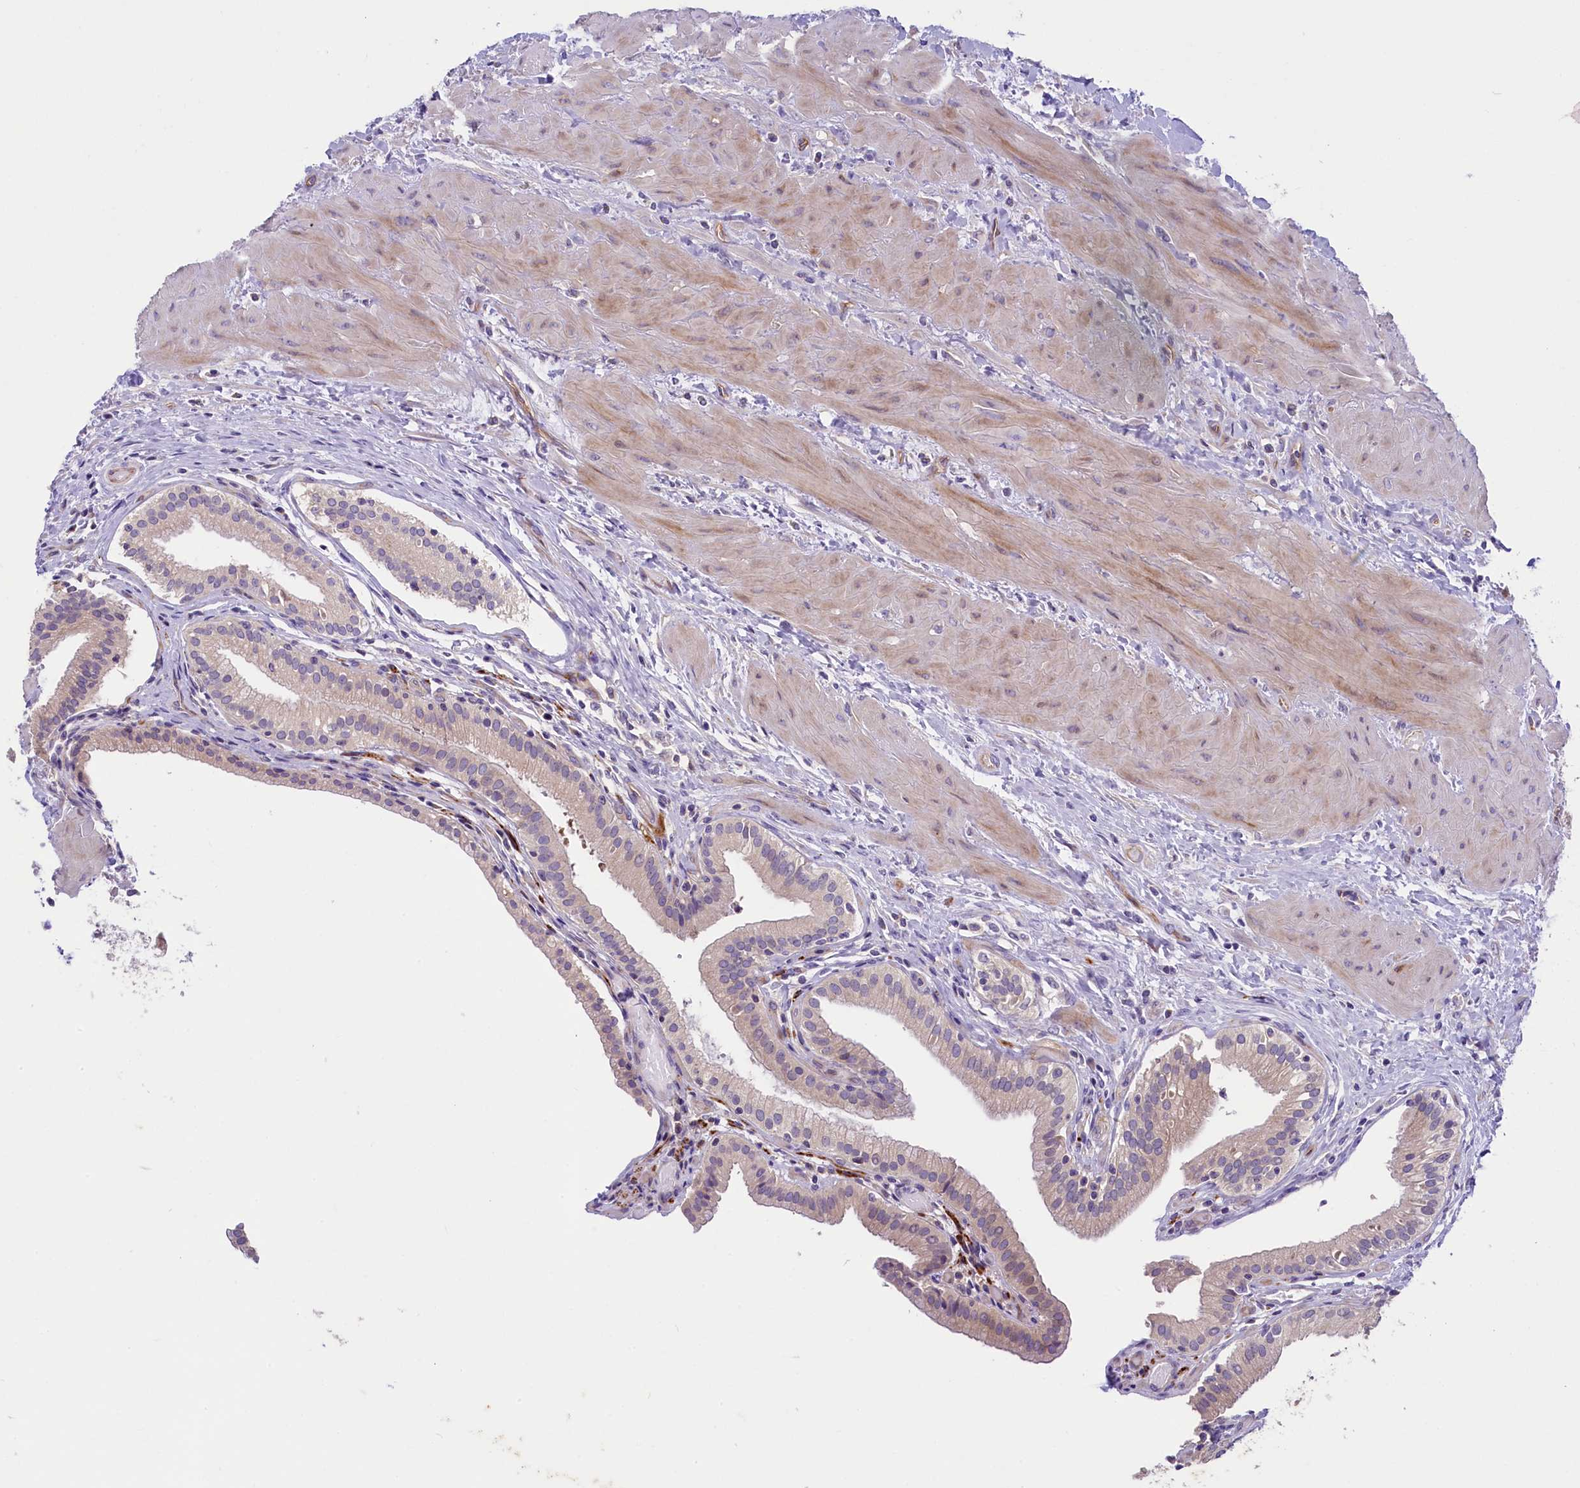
{"staining": {"intensity": "moderate", "quantity": "25%-75%", "location": "cytoplasmic/membranous"}, "tissue": "gallbladder", "cell_type": "Glandular cells", "image_type": "normal", "snomed": [{"axis": "morphology", "description": "Normal tissue, NOS"}, {"axis": "topography", "description": "Gallbladder"}], "caption": "This micrograph displays immunohistochemistry (IHC) staining of benign human gallbladder, with medium moderate cytoplasmic/membranous positivity in about 25%-75% of glandular cells.", "gene": "CD99L2", "patient": {"sex": "male", "age": 24}}